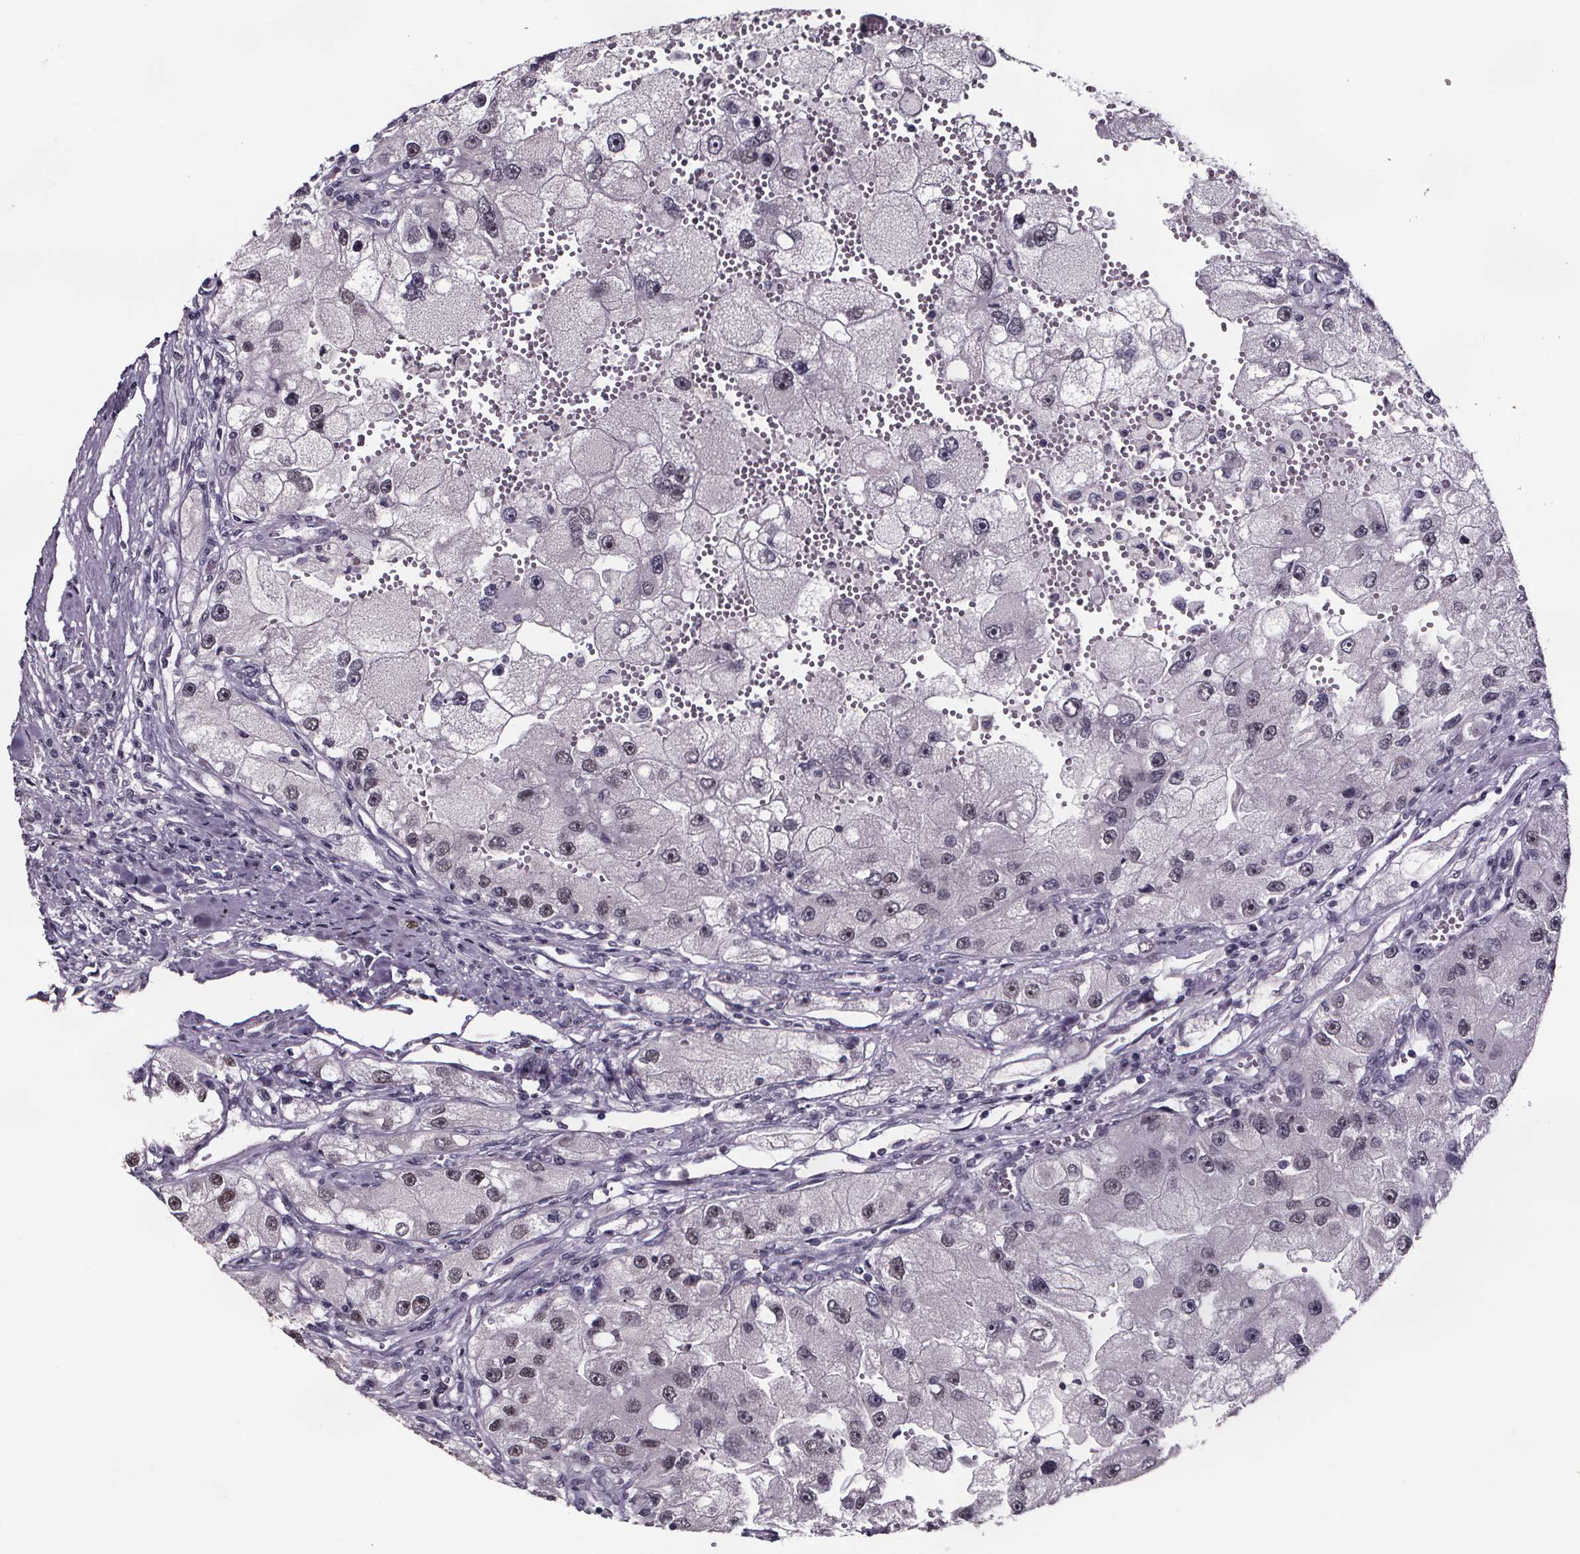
{"staining": {"intensity": "negative", "quantity": "none", "location": "none"}, "tissue": "renal cancer", "cell_type": "Tumor cells", "image_type": "cancer", "snomed": [{"axis": "morphology", "description": "Adenocarcinoma, NOS"}, {"axis": "topography", "description": "Kidney"}], "caption": "This is an IHC image of human adenocarcinoma (renal). There is no positivity in tumor cells.", "gene": "AR", "patient": {"sex": "male", "age": 63}}